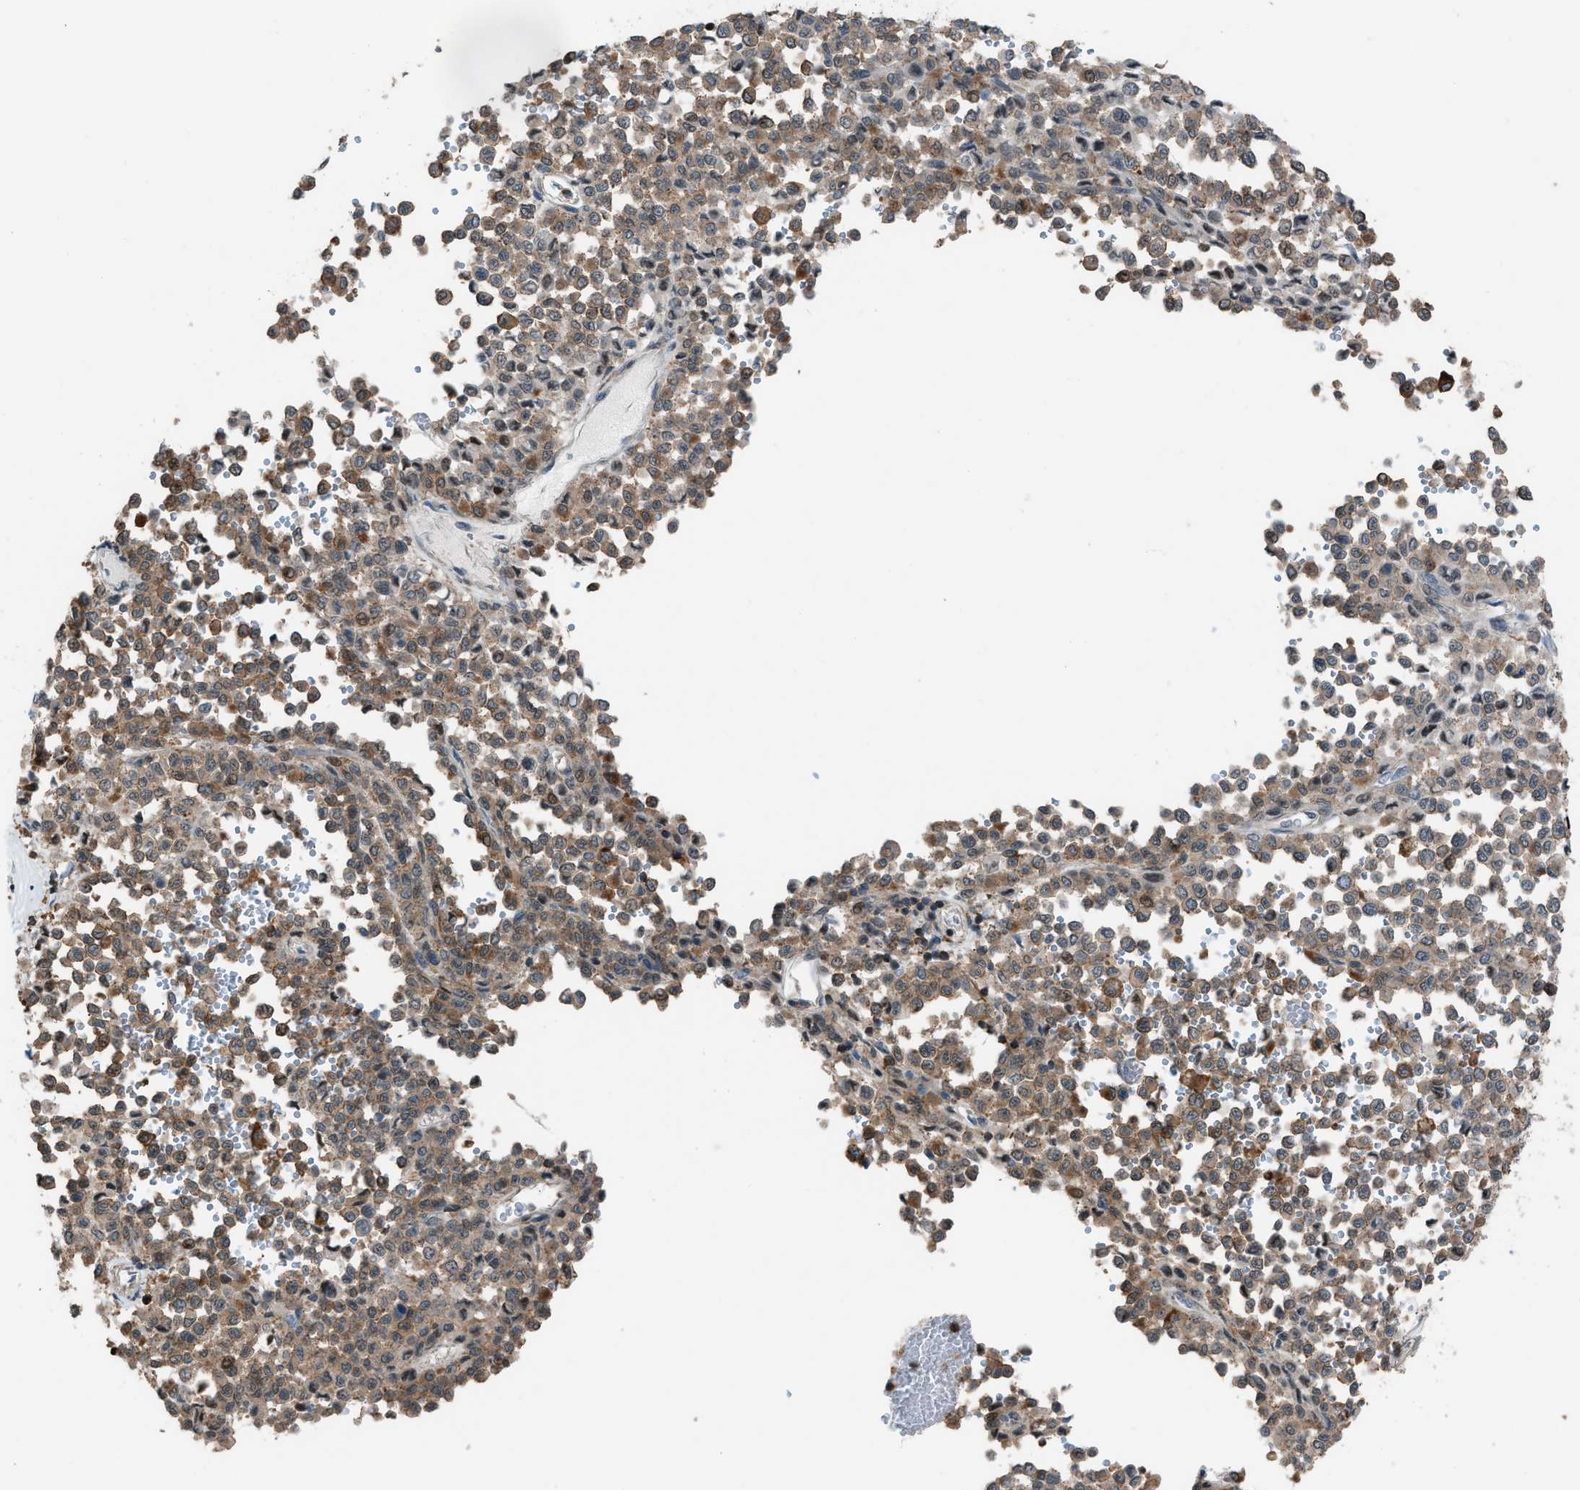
{"staining": {"intensity": "moderate", "quantity": ">75%", "location": "cytoplasmic/membranous"}, "tissue": "melanoma", "cell_type": "Tumor cells", "image_type": "cancer", "snomed": [{"axis": "morphology", "description": "Malignant melanoma, Metastatic site"}, {"axis": "topography", "description": "Pancreas"}], "caption": "This is an image of immunohistochemistry (IHC) staining of melanoma, which shows moderate staining in the cytoplasmic/membranous of tumor cells.", "gene": "DYRK1A", "patient": {"sex": "female", "age": 30}}